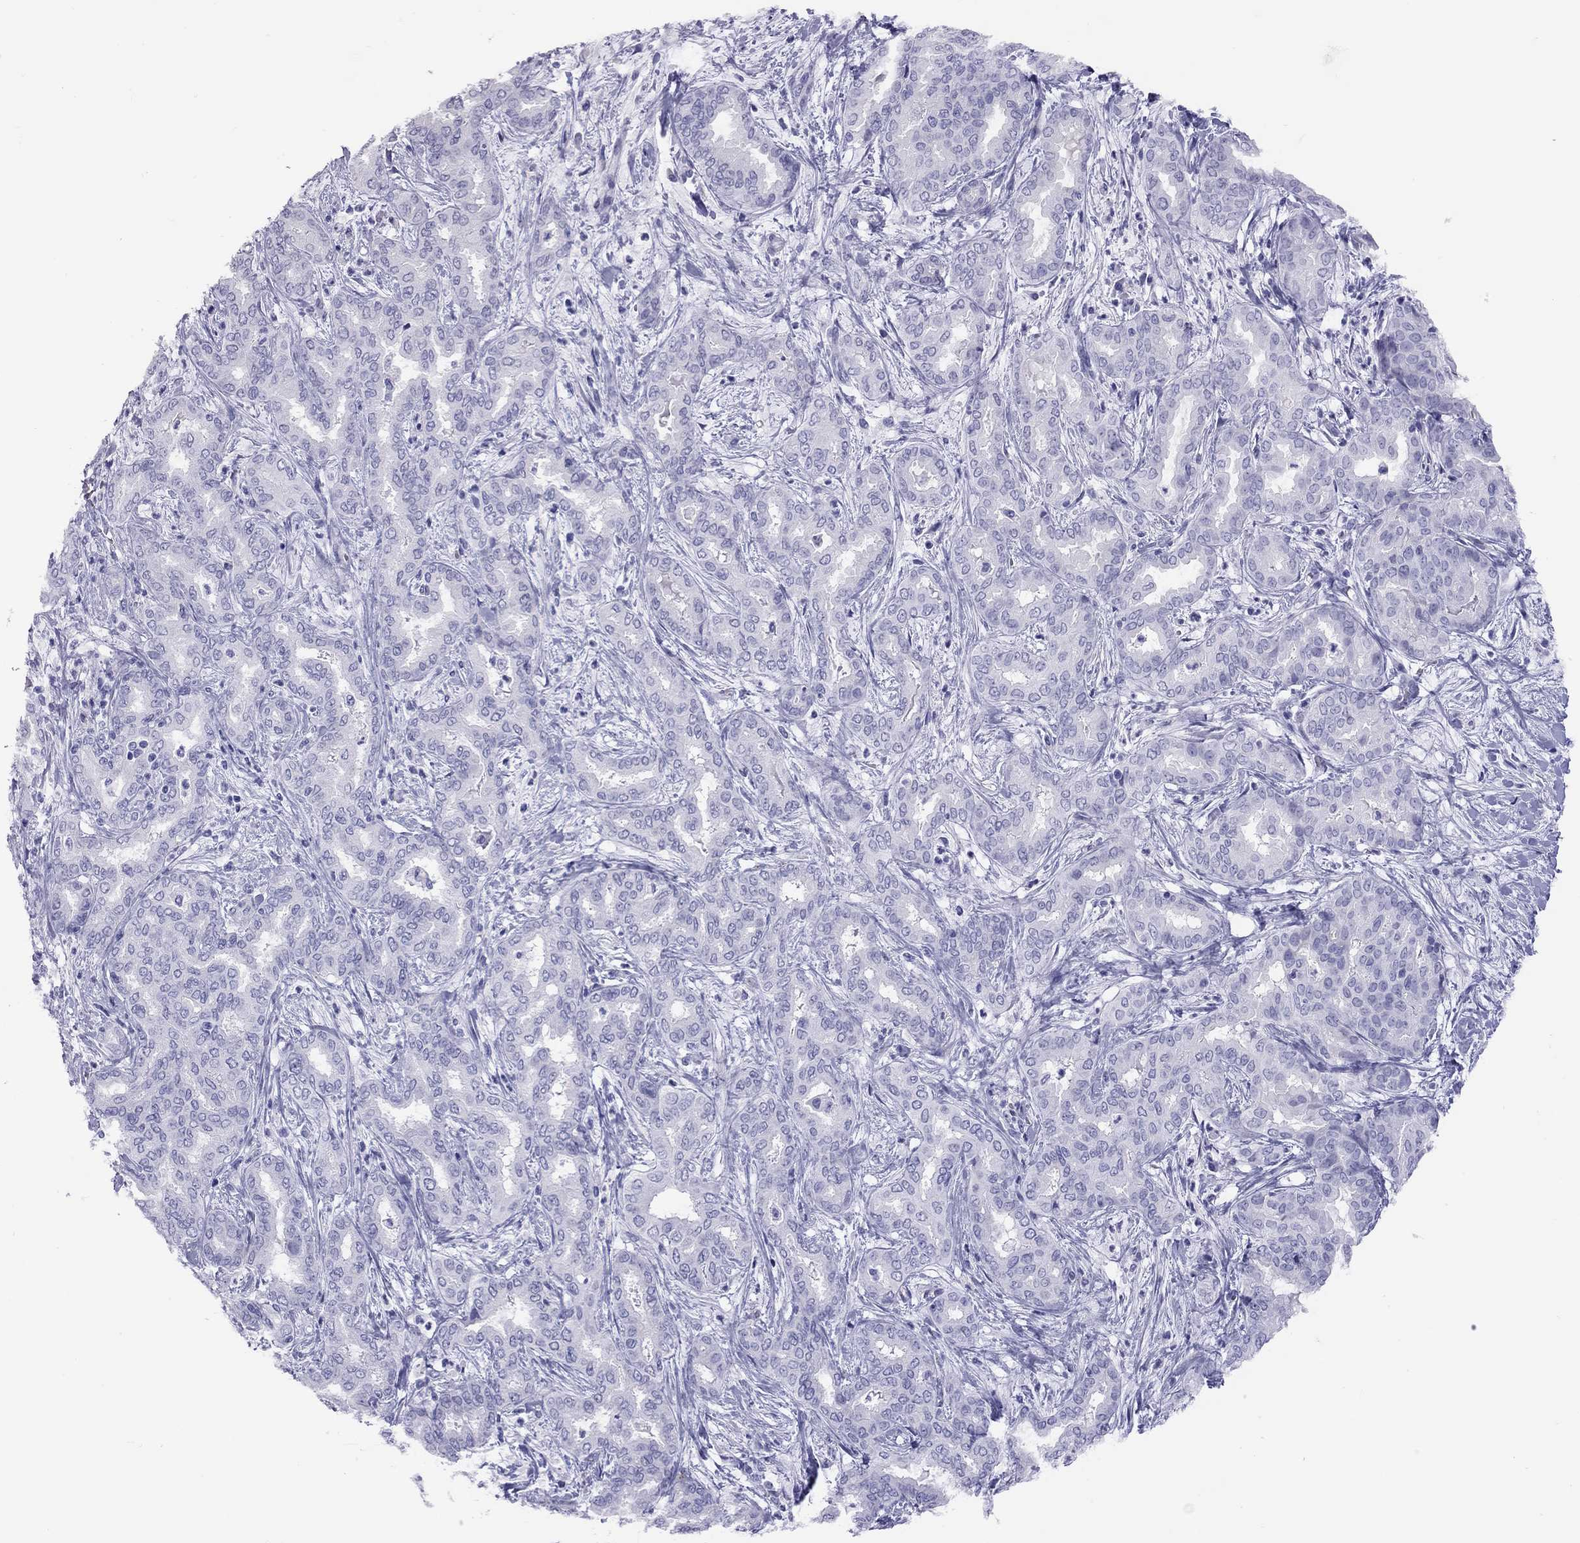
{"staining": {"intensity": "negative", "quantity": "none", "location": "none"}, "tissue": "liver cancer", "cell_type": "Tumor cells", "image_type": "cancer", "snomed": [{"axis": "morphology", "description": "Cholangiocarcinoma"}, {"axis": "topography", "description": "Liver"}], "caption": "Tumor cells are negative for brown protein staining in liver cancer.", "gene": "STAG3", "patient": {"sex": "female", "age": 64}}